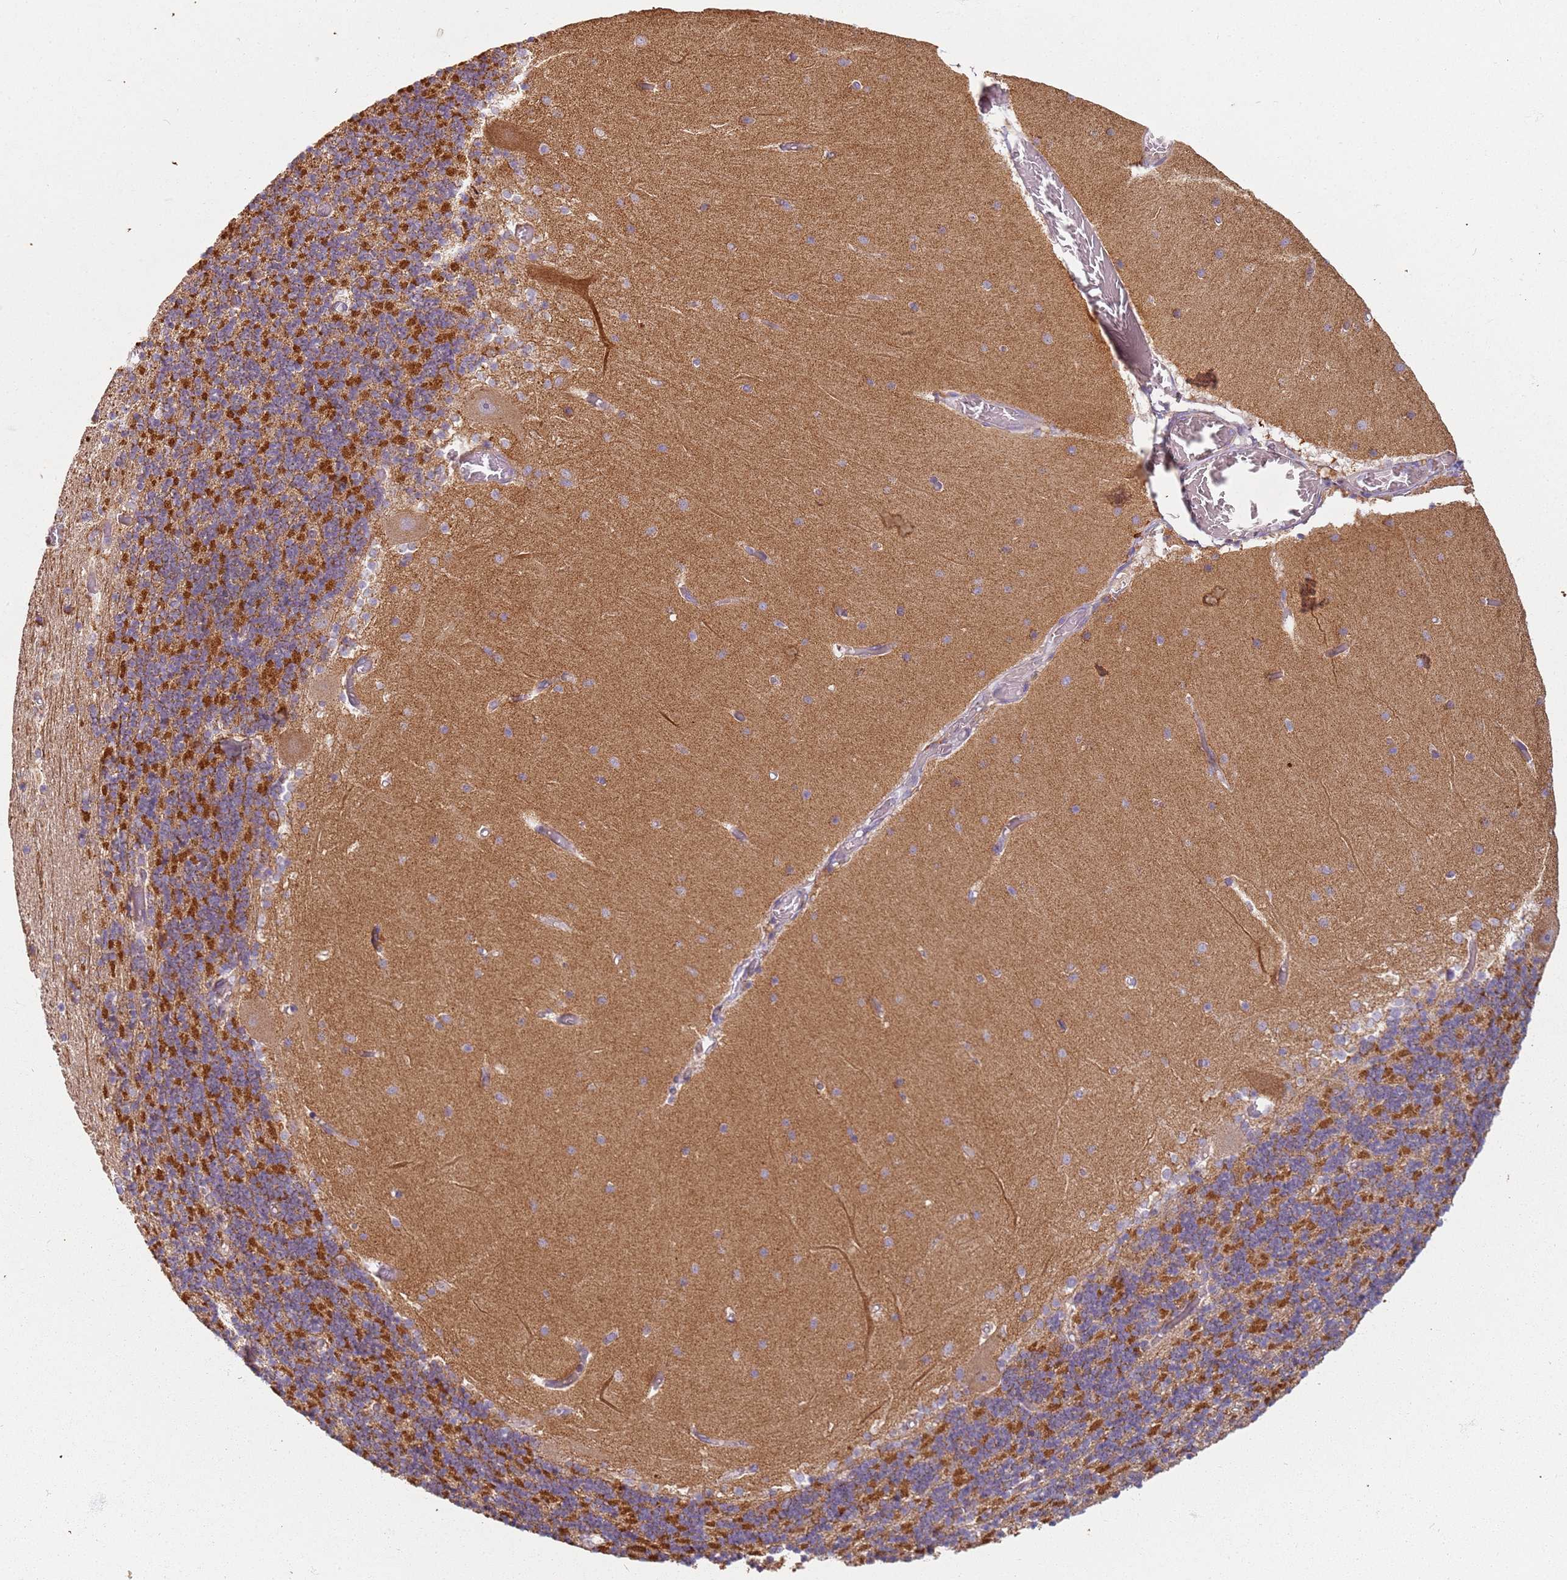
{"staining": {"intensity": "strong", "quantity": "25%-75%", "location": "cytoplasmic/membranous"}, "tissue": "cerebellum", "cell_type": "Cells in granular layer", "image_type": "normal", "snomed": [{"axis": "morphology", "description": "Normal tissue, NOS"}, {"axis": "topography", "description": "Cerebellum"}], "caption": "This histopathology image demonstrates immunohistochemistry staining of benign cerebellum, with high strong cytoplasmic/membranous expression in approximately 25%-75% of cells in granular layer.", "gene": "PROKR2", "patient": {"sex": "female", "age": 28}}